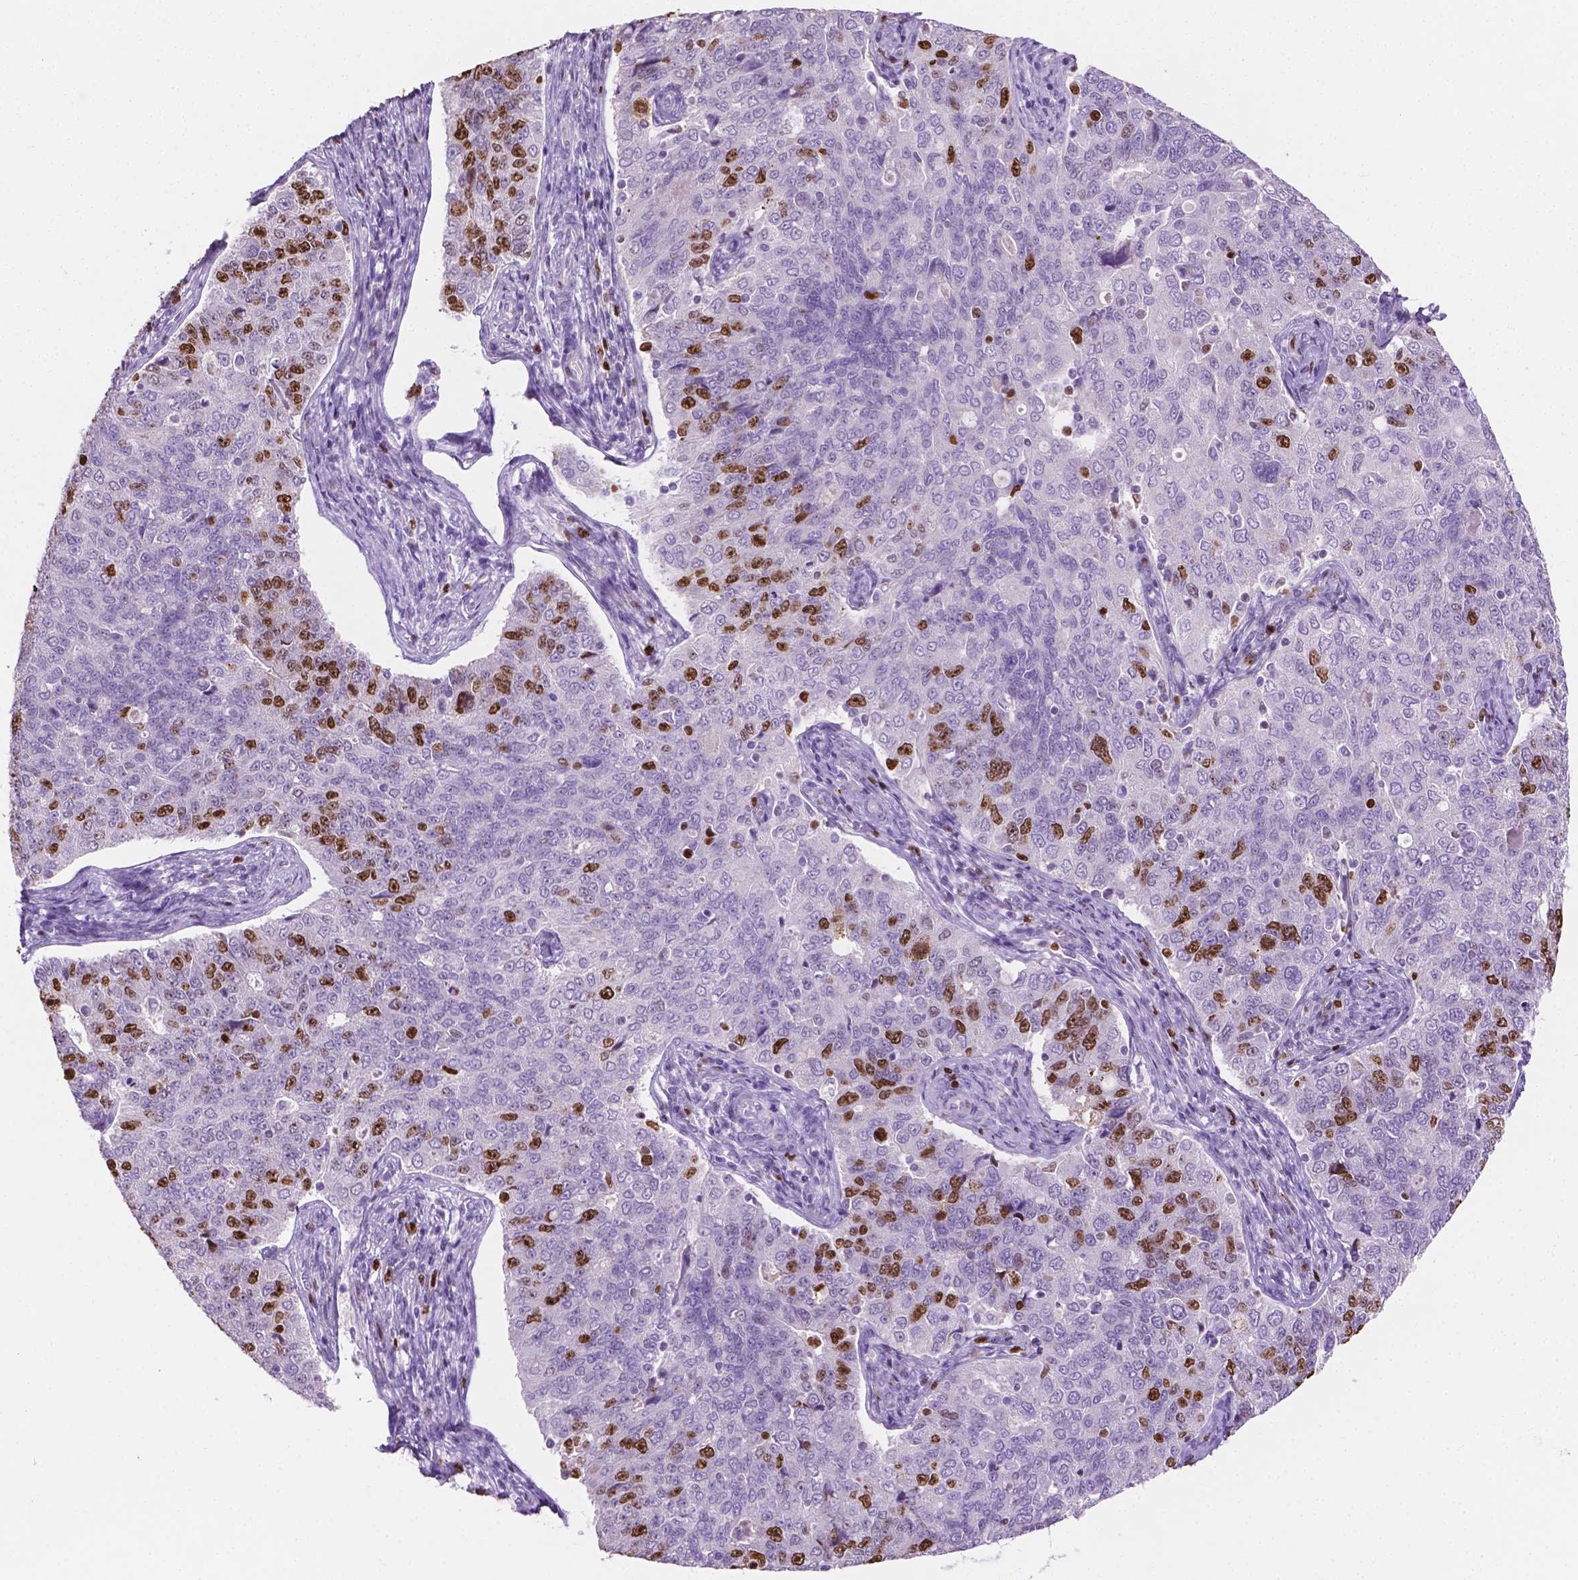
{"staining": {"intensity": "moderate", "quantity": "25%-75%", "location": "nuclear"}, "tissue": "endometrial cancer", "cell_type": "Tumor cells", "image_type": "cancer", "snomed": [{"axis": "morphology", "description": "Adenocarcinoma, NOS"}, {"axis": "topography", "description": "Endometrium"}], "caption": "Protein expression analysis of endometrial adenocarcinoma reveals moderate nuclear expression in about 25%-75% of tumor cells. Using DAB (brown) and hematoxylin (blue) stains, captured at high magnification using brightfield microscopy.", "gene": "SIAH2", "patient": {"sex": "female", "age": 43}}